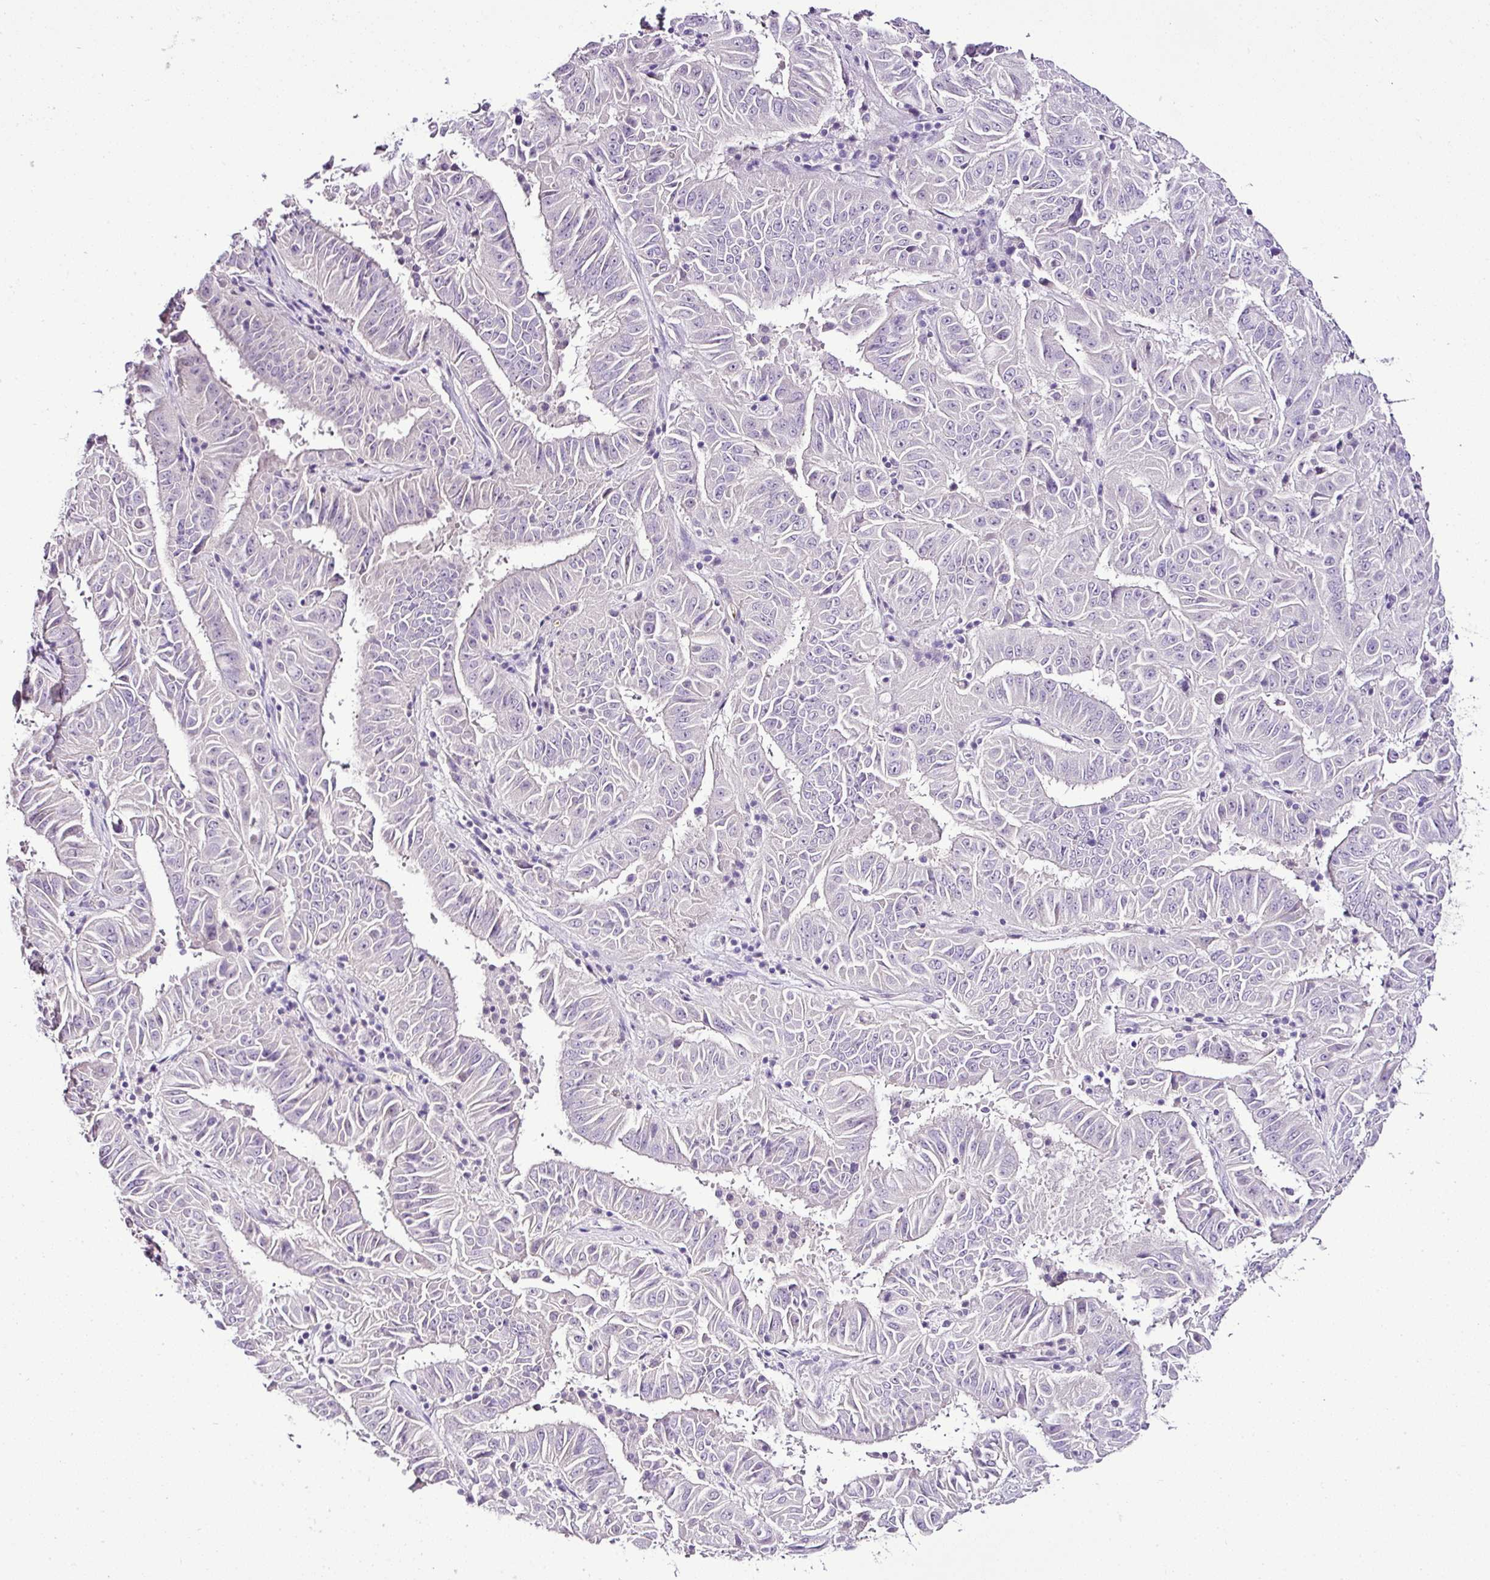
{"staining": {"intensity": "negative", "quantity": "none", "location": "none"}, "tissue": "pancreatic cancer", "cell_type": "Tumor cells", "image_type": "cancer", "snomed": [{"axis": "morphology", "description": "Adenocarcinoma, NOS"}, {"axis": "topography", "description": "Pancreas"}], "caption": "Tumor cells are negative for protein expression in human pancreatic adenocarcinoma.", "gene": "ESR1", "patient": {"sex": "male", "age": 63}}